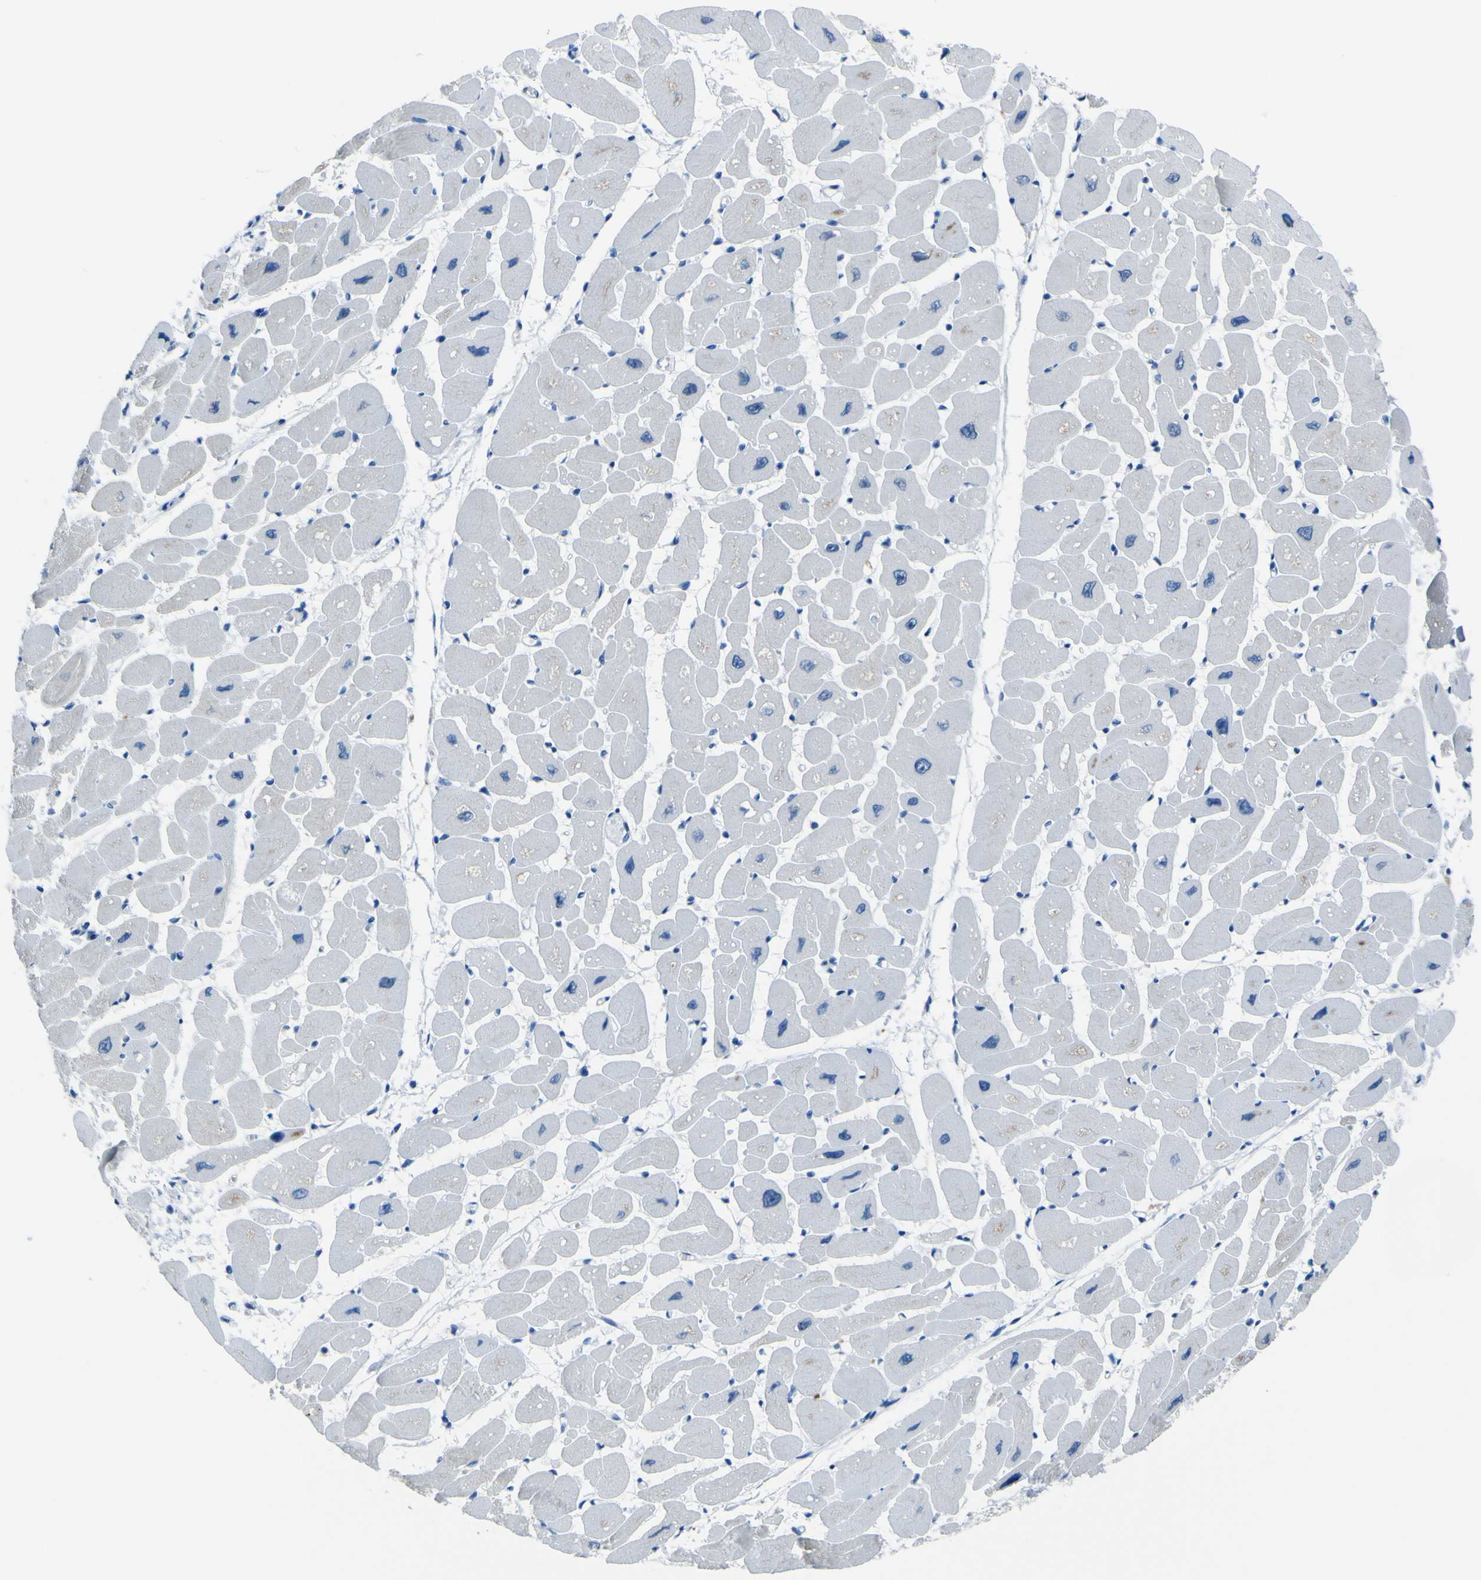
{"staining": {"intensity": "weak", "quantity": "<25%", "location": "cytoplasmic/membranous"}, "tissue": "heart muscle", "cell_type": "Cardiomyocytes", "image_type": "normal", "snomed": [{"axis": "morphology", "description": "Normal tissue, NOS"}, {"axis": "topography", "description": "Heart"}], "caption": "A high-resolution micrograph shows immunohistochemistry staining of normal heart muscle, which reveals no significant expression in cardiomyocytes.", "gene": "PHKG1", "patient": {"sex": "female", "age": 54}}